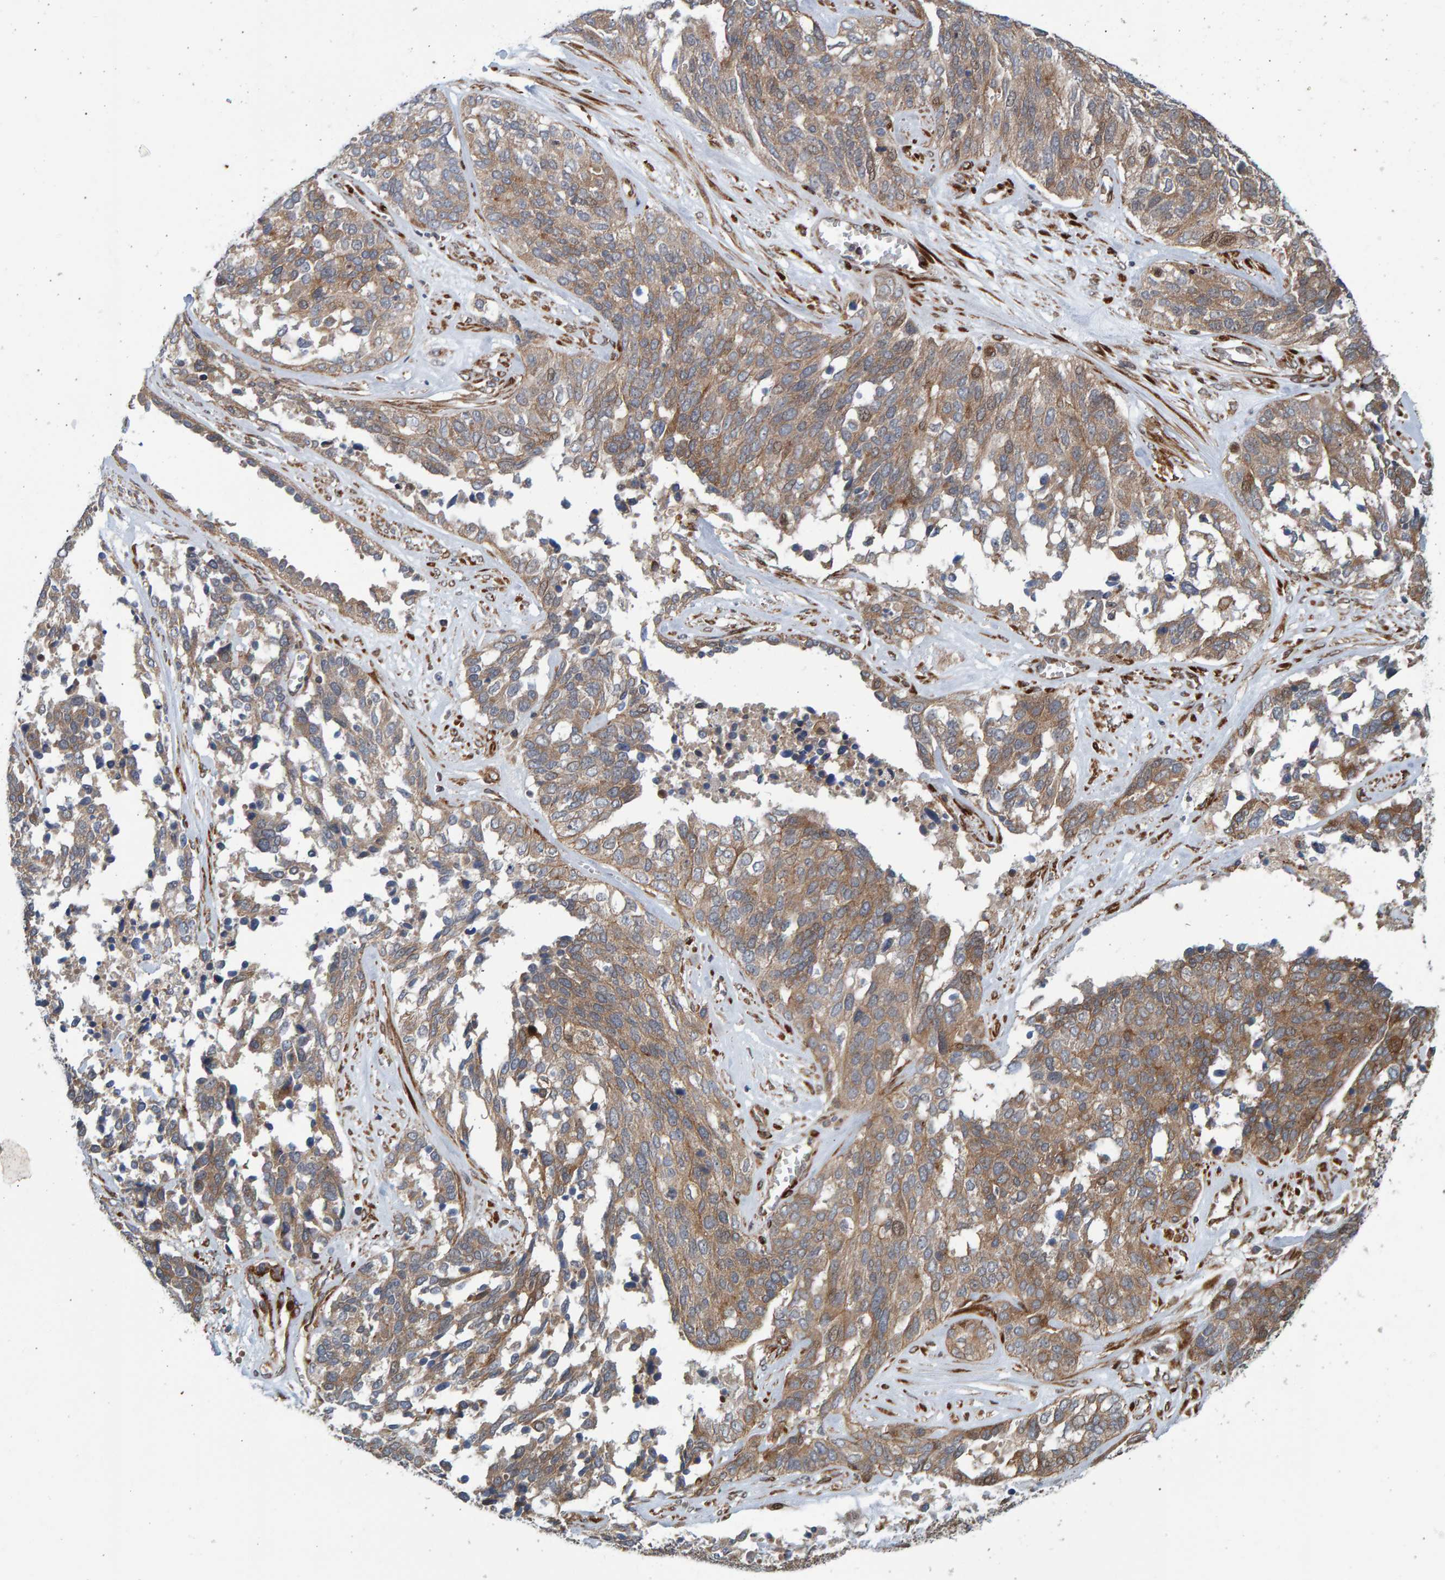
{"staining": {"intensity": "weak", "quantity": ">75%", "location": "cytoplasmic/membranous"}, "tissue": "ovarian cancer", "cell_type": "Tumor cells", "image_type": "cancer", "snomed": [{"axis": "morphology", "description": "Cystadenocarcinoma, serous, NOS"}, {"axis": "topography", "description": "Ovary"}], "caption": "Weak cytoplasmic/membranous staining is identified in about >75% of tumor cells in ovarian cancer.", "gene": "LRBA", "patient": {"sex": "female", "age": 44}}